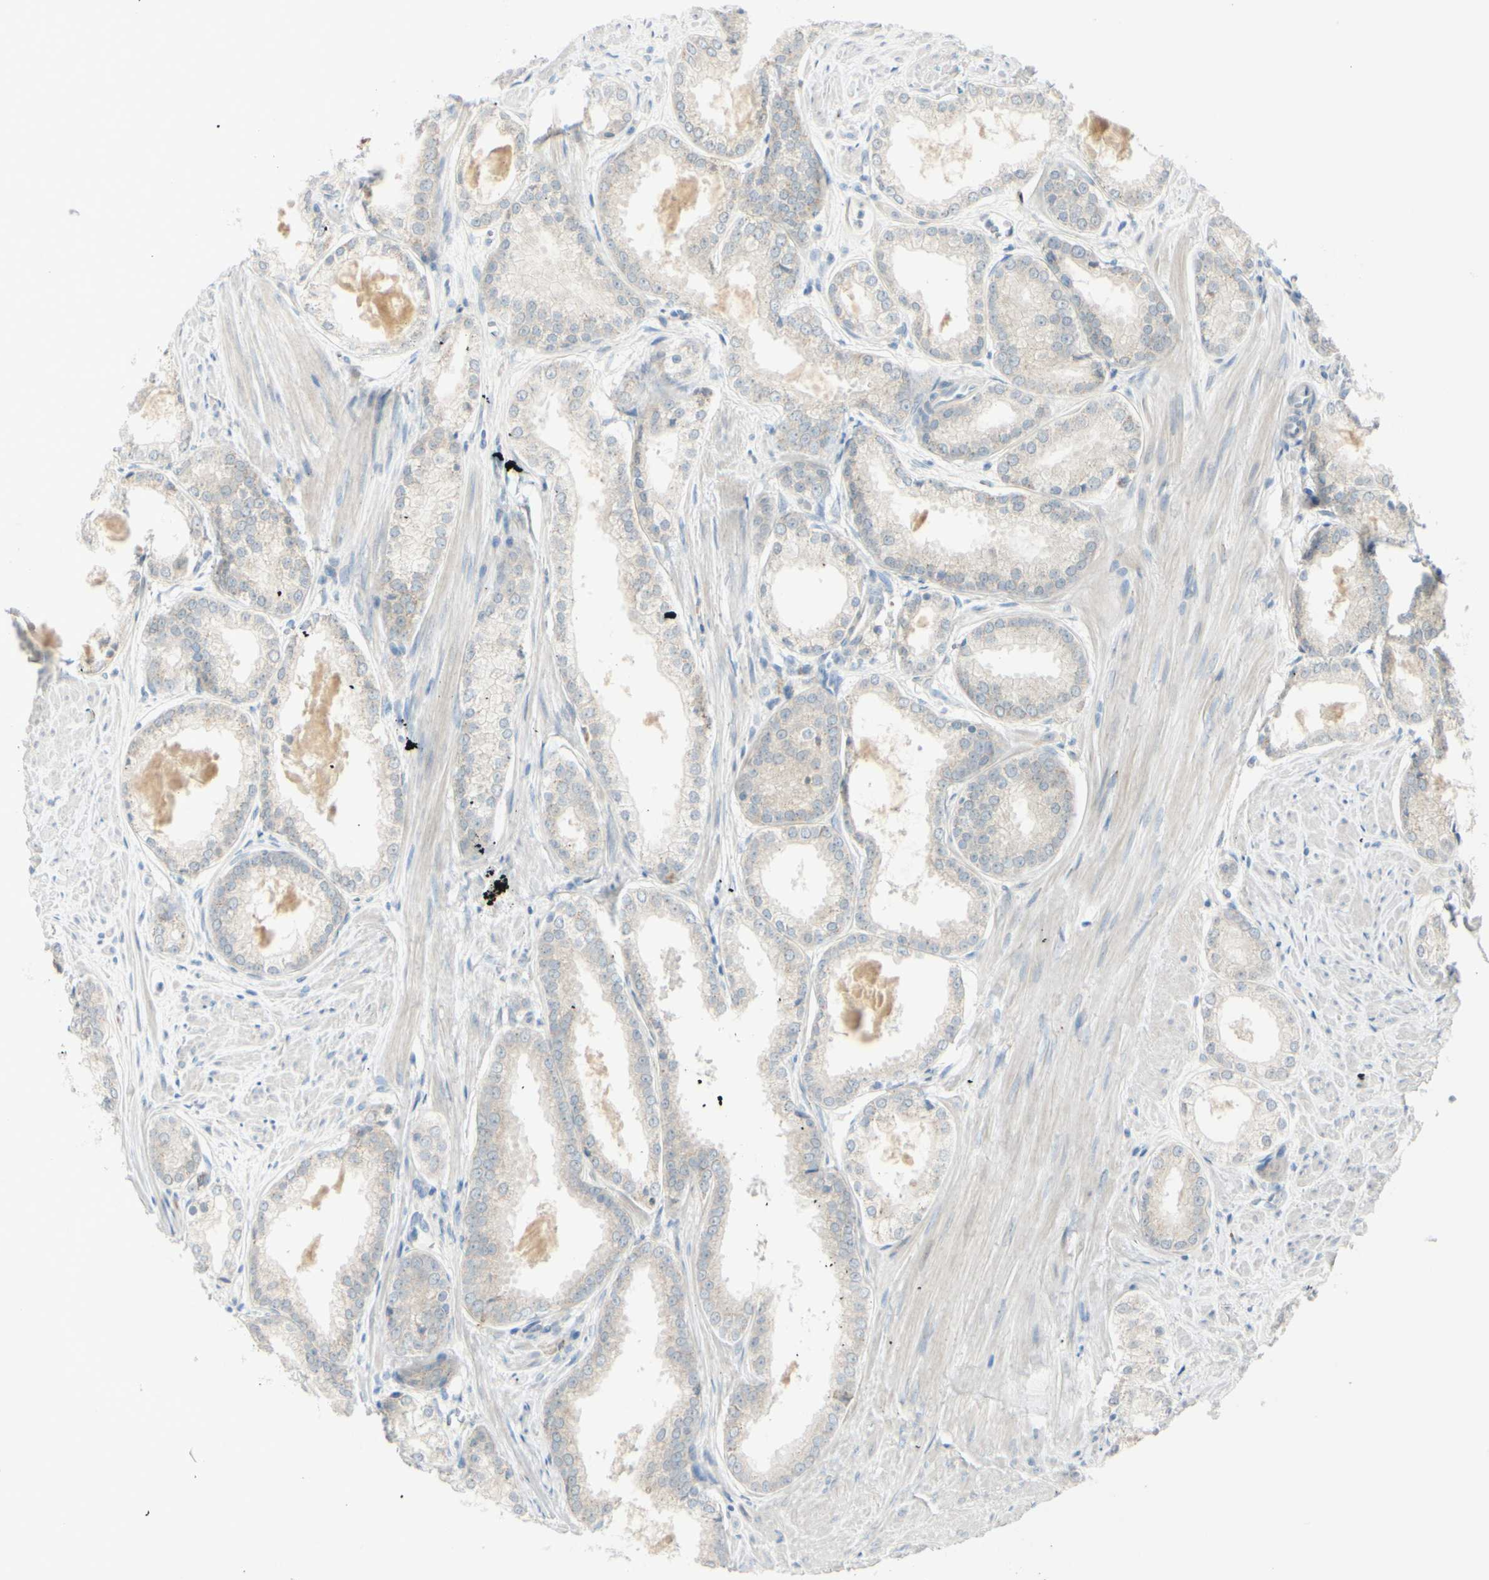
{"staining": {"intensity": "weak", "quantity": "25%-75%", "location": "cytoplasmic/membranous"}, "tissue": "prostate cancer", "cell_type": "Tumor cells", "image_type": "cancer", "snomed": [{"axis": "morphology", "description": "Adenocarcinoma, Low grade"}, {"axis": "topography", "description": "Prostate"}], "caption": "About 25%-75% of tumor cells in human prostate cancer (adenocarcinoma (low-grade)) exhibit weak cytoplasmic/membranous protein staining as visualized by brown immunohistochemical staining.", "gene": "GALNT5", "patient": {"sex": "male", "age": 64}}